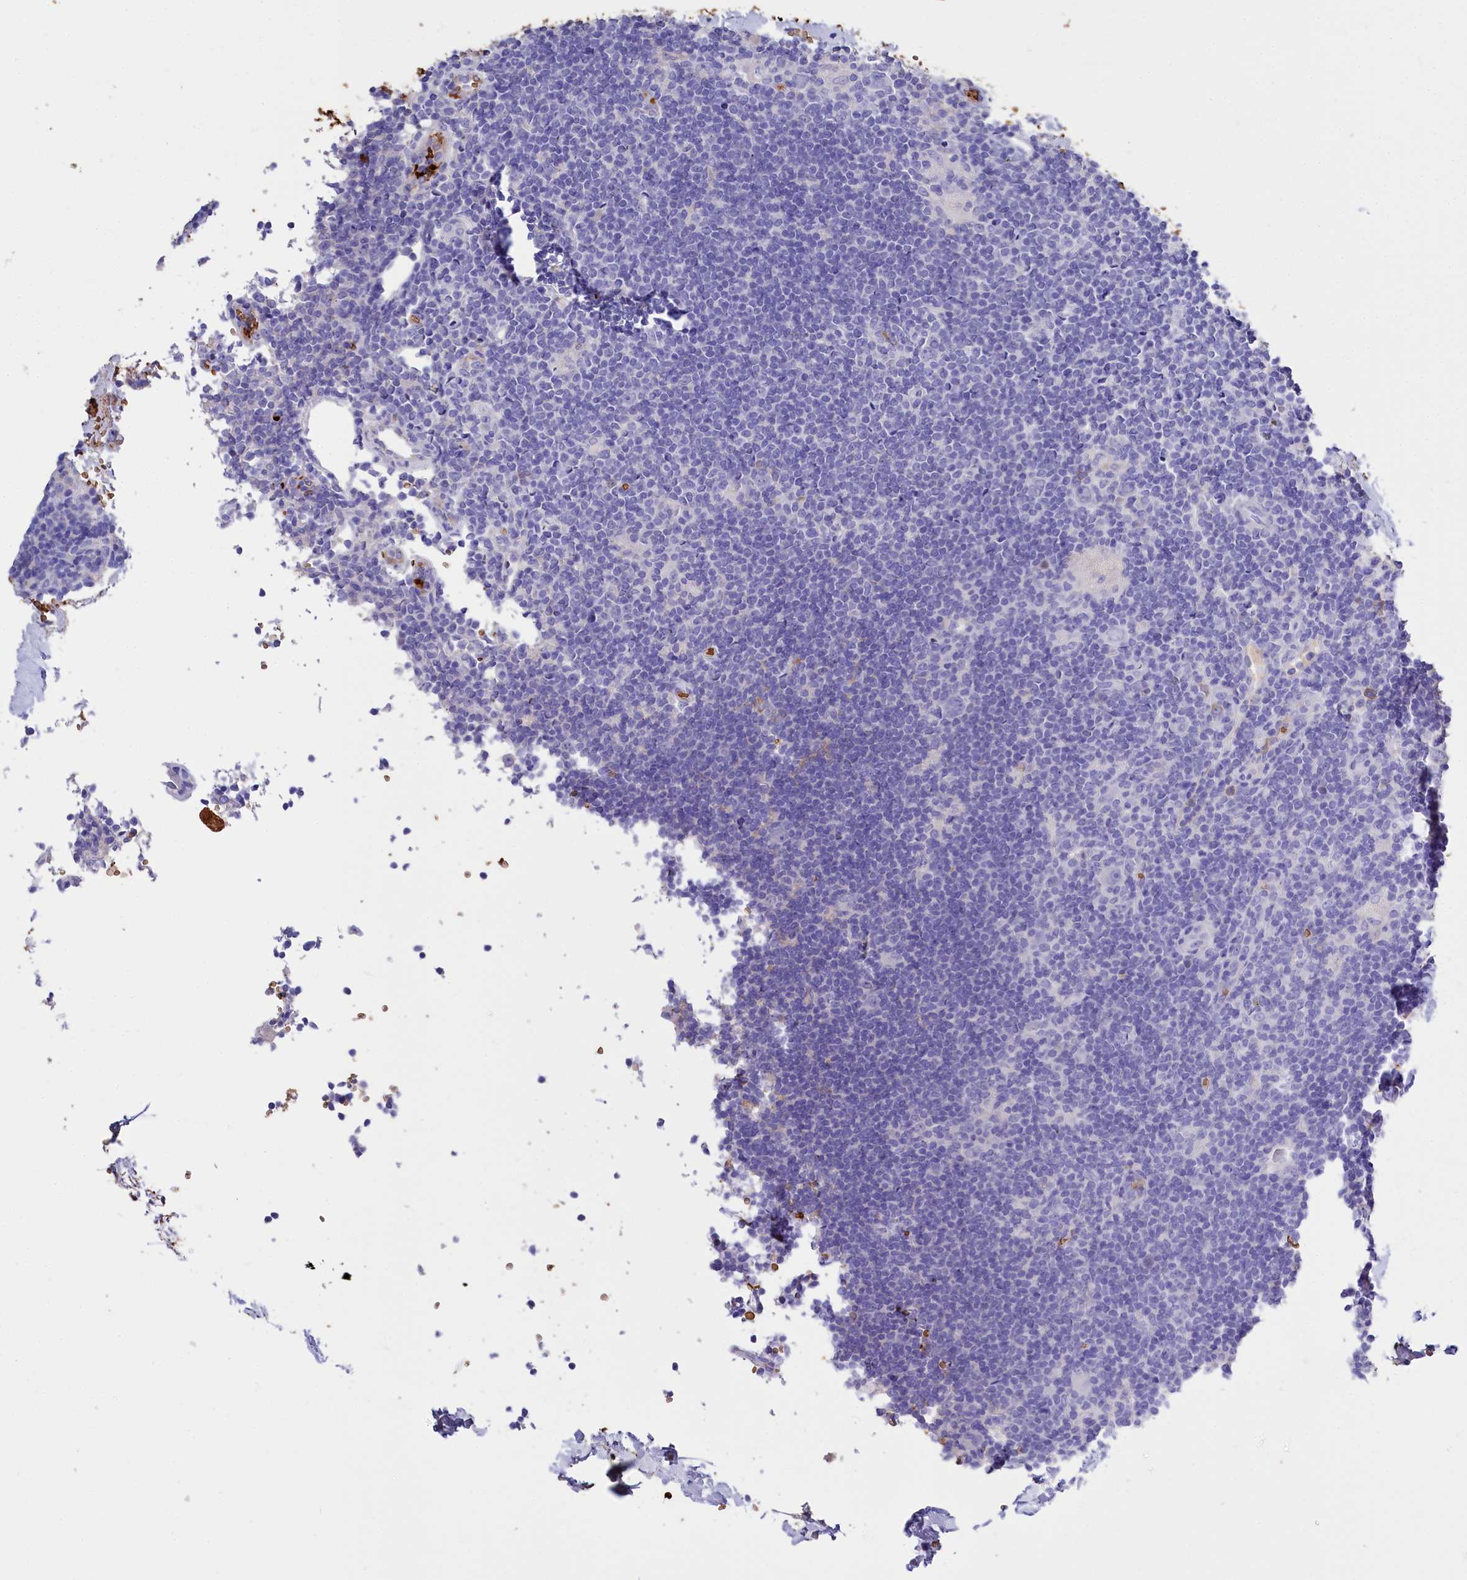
{"staining": {"intensity": "negative", "quantity": "none", "location": "none"}, "tissue": "lymphoma", "cell_type": "Tumor cells", "image_type": "cancer", "snomed": [{"axis": "morphology", "description": "Hodgkin's disease, NOS"}, {"axis": "topography", "description": "Lymph node"}], "caption": "This is a micrograph of IHC staining of Hodgkin's disease, which shows no expression in tumor cells.", "gene": "RPUSD3", "patient": {"sex": "female", "age": 57}}